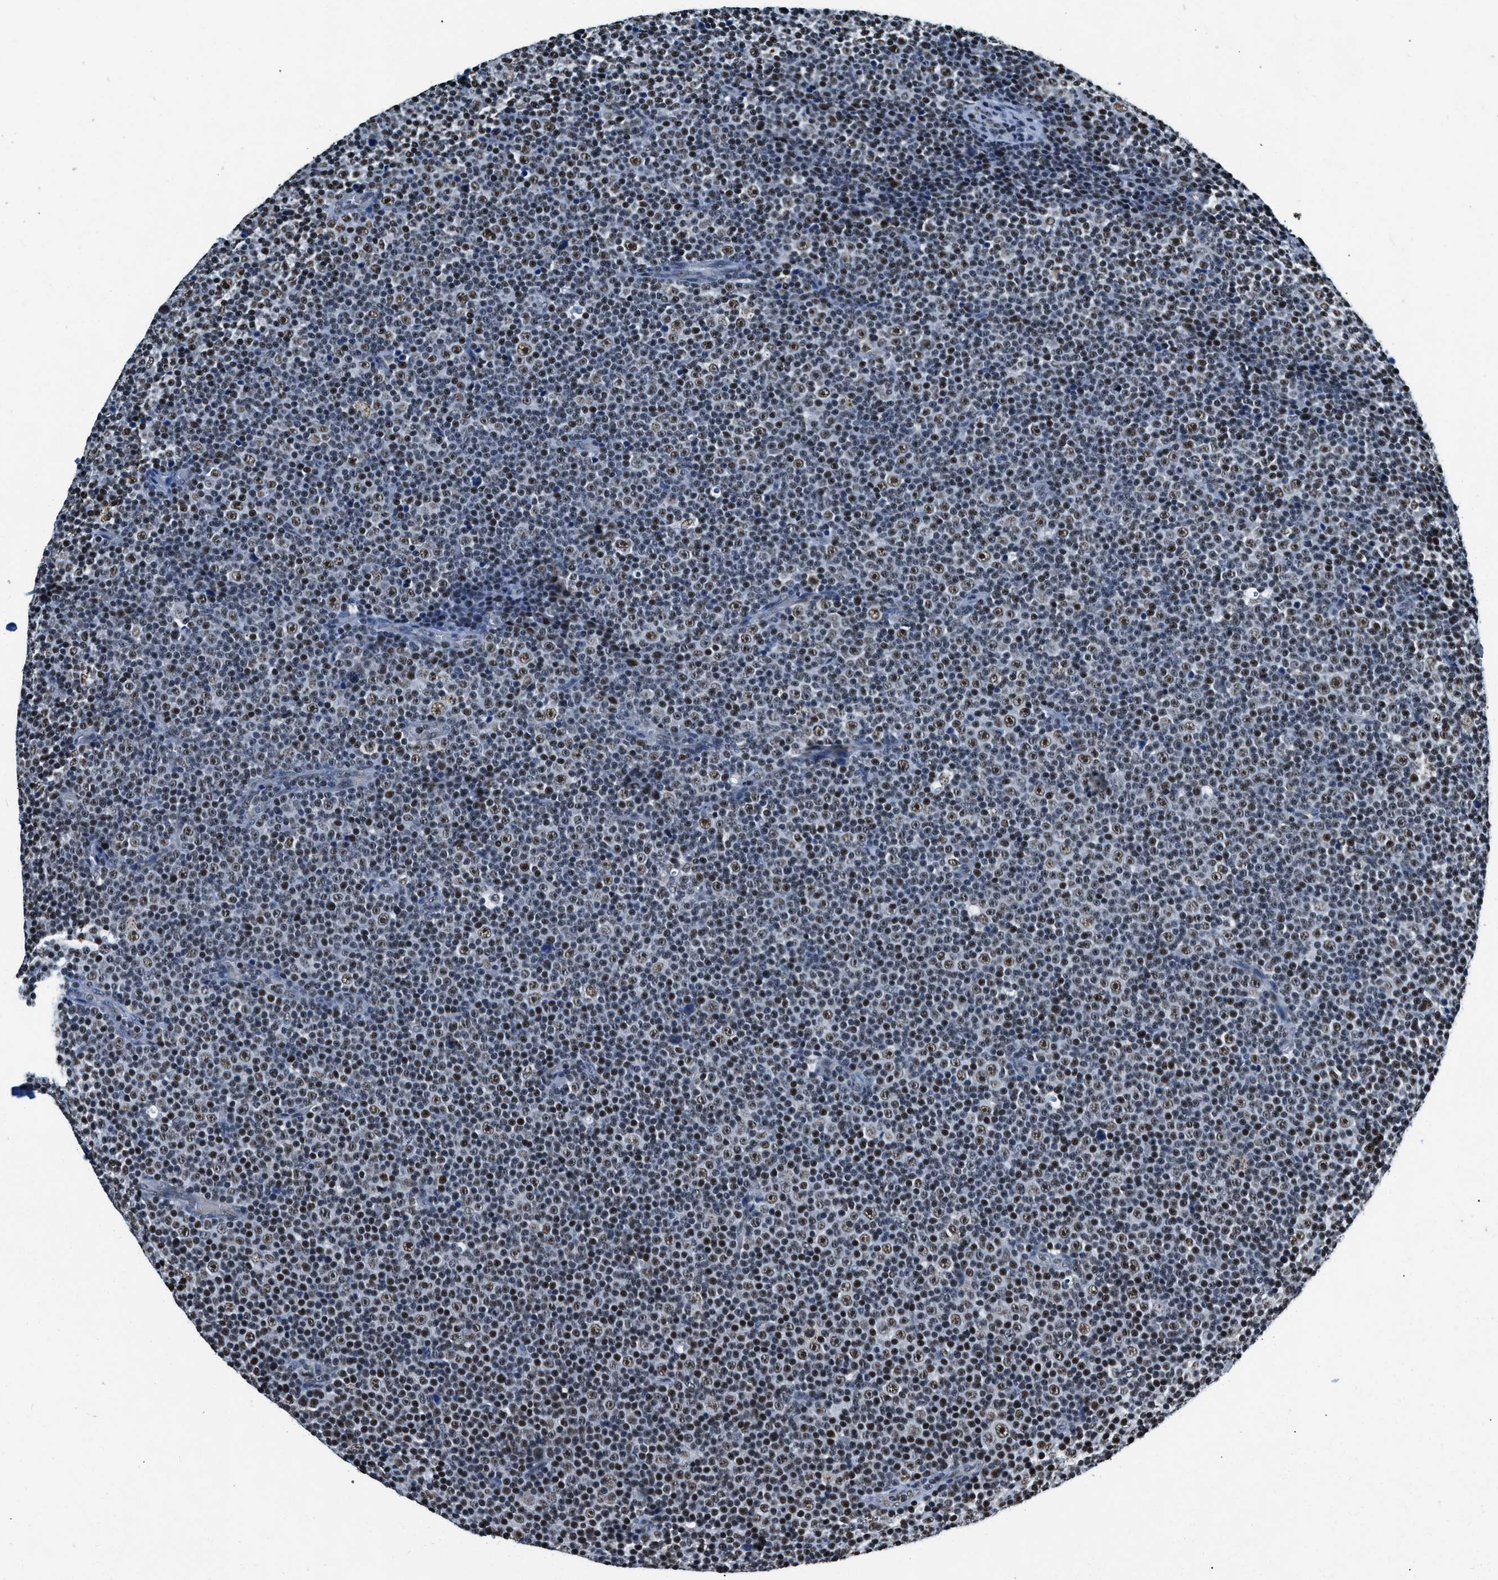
{"staining": {"intensity": "weak", "quantity": "25%-75%", "location": "nuclear"}, "tissue": "lymphoma", "cell_type": "Tumor cells", "image_type": "cancer", "snomed": [{"axis": "morphology", "description": "Malignant lymphoma, non-Hodgkin's type, Low grade"}, {"axis": "topography", "description": "Lymph node"}], "caption": "This photomicrograph exhibits immunohistochemistry staining of human lymphoma, with low weak nuclear positivity in about 25%-75% of tumor cells.", "gene": "CCNE1", "patient": {"sex": "female", "age": 67}}